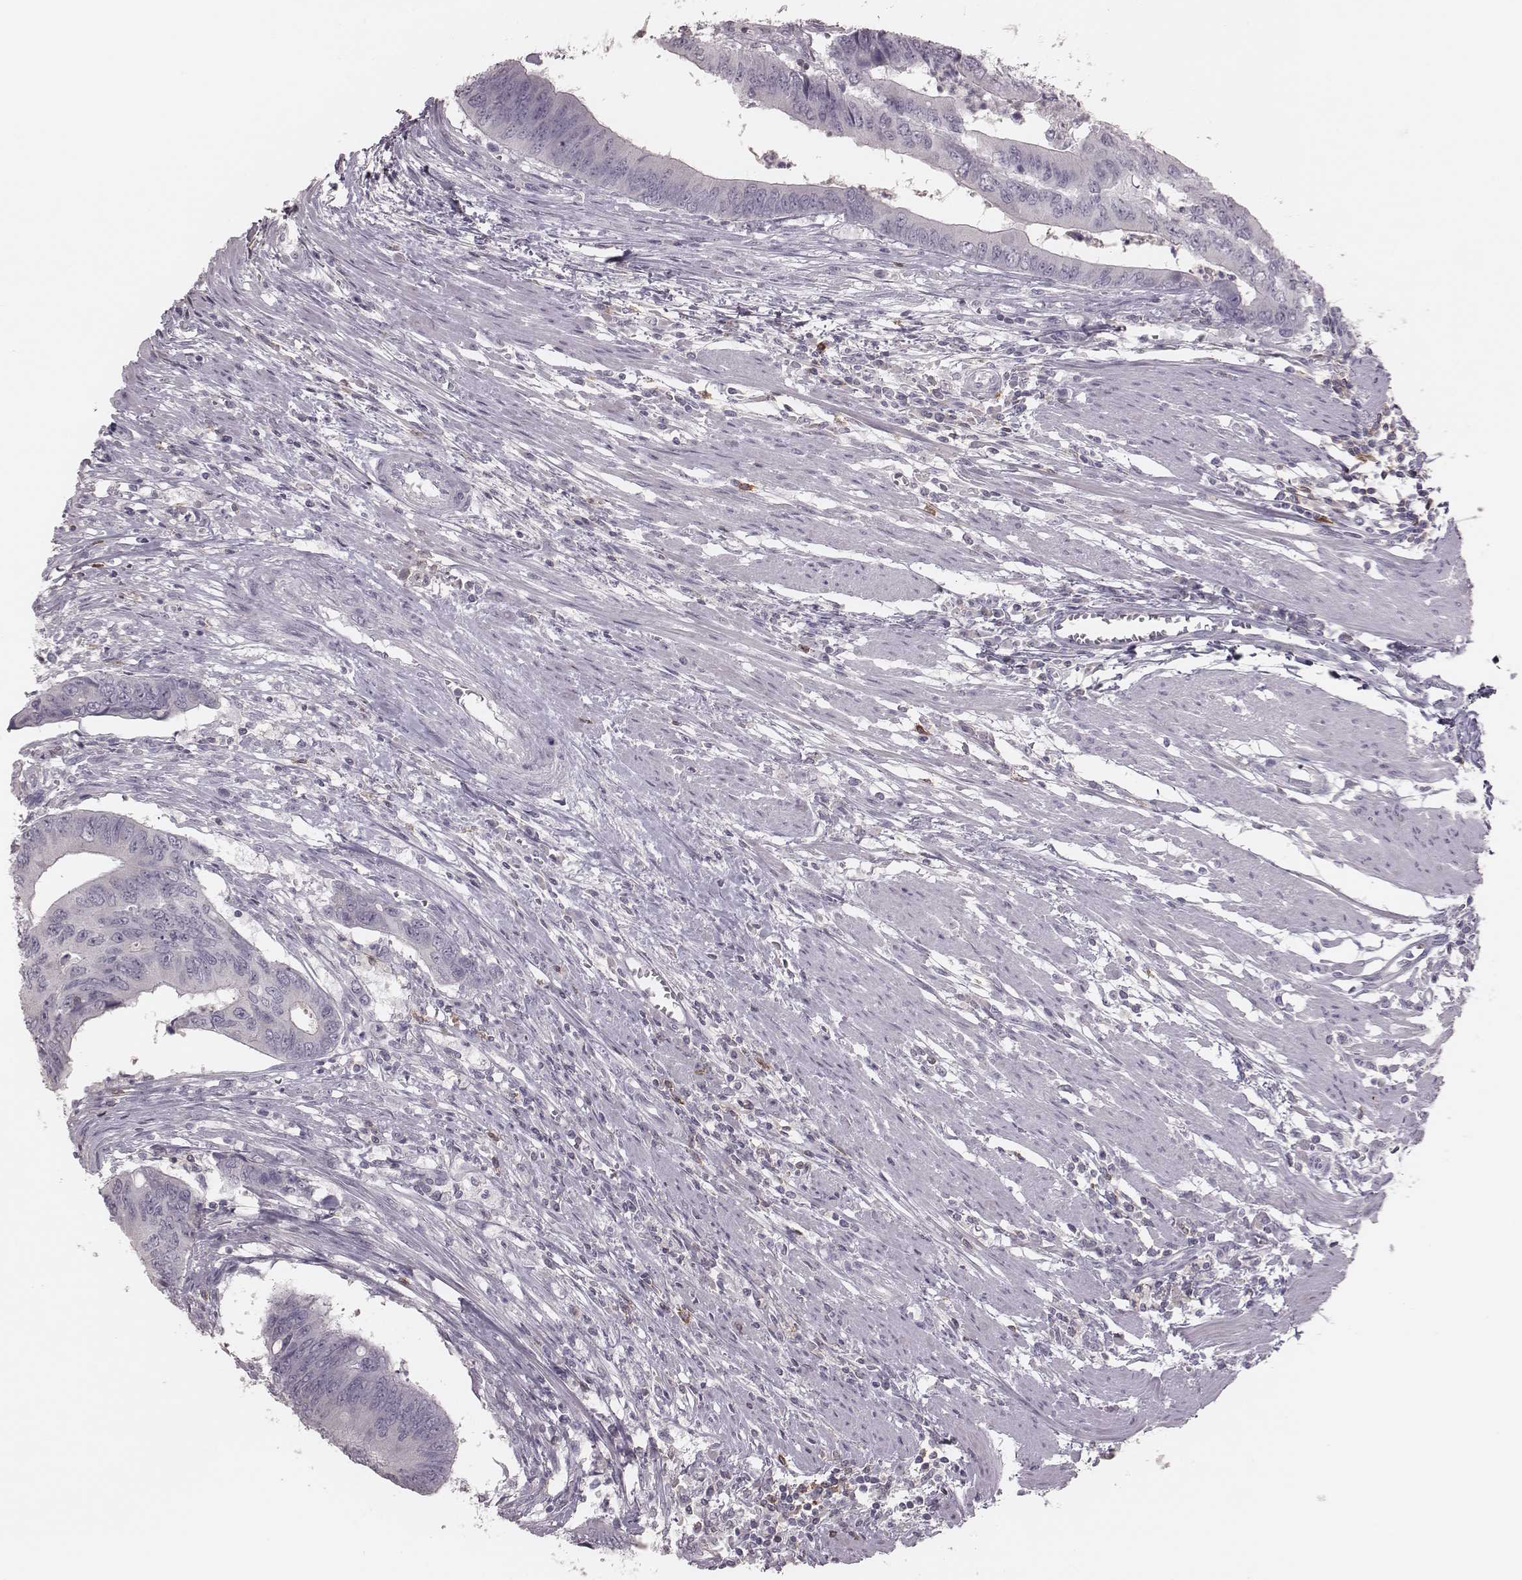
{"staining": {"intensity": "negative", "quantity": "none", "location": "none"}, "tissue": "colorectal cancer", "cell_type": "Tumor cells", "image_type": "cancer", "snomed": [{"axis": "morphology", "description": "Adenocarcinoma, NOS"}, {"axis": "topography", "description": "Colon"}], "caption": "Immunohistochemistry image of colorectal cancer (adenocarcinoma) stained for a protein (brown), which shows no staining in tumor cells.", "gene": "PDCD1", "patient": {"sex": "male", "age": 53}}